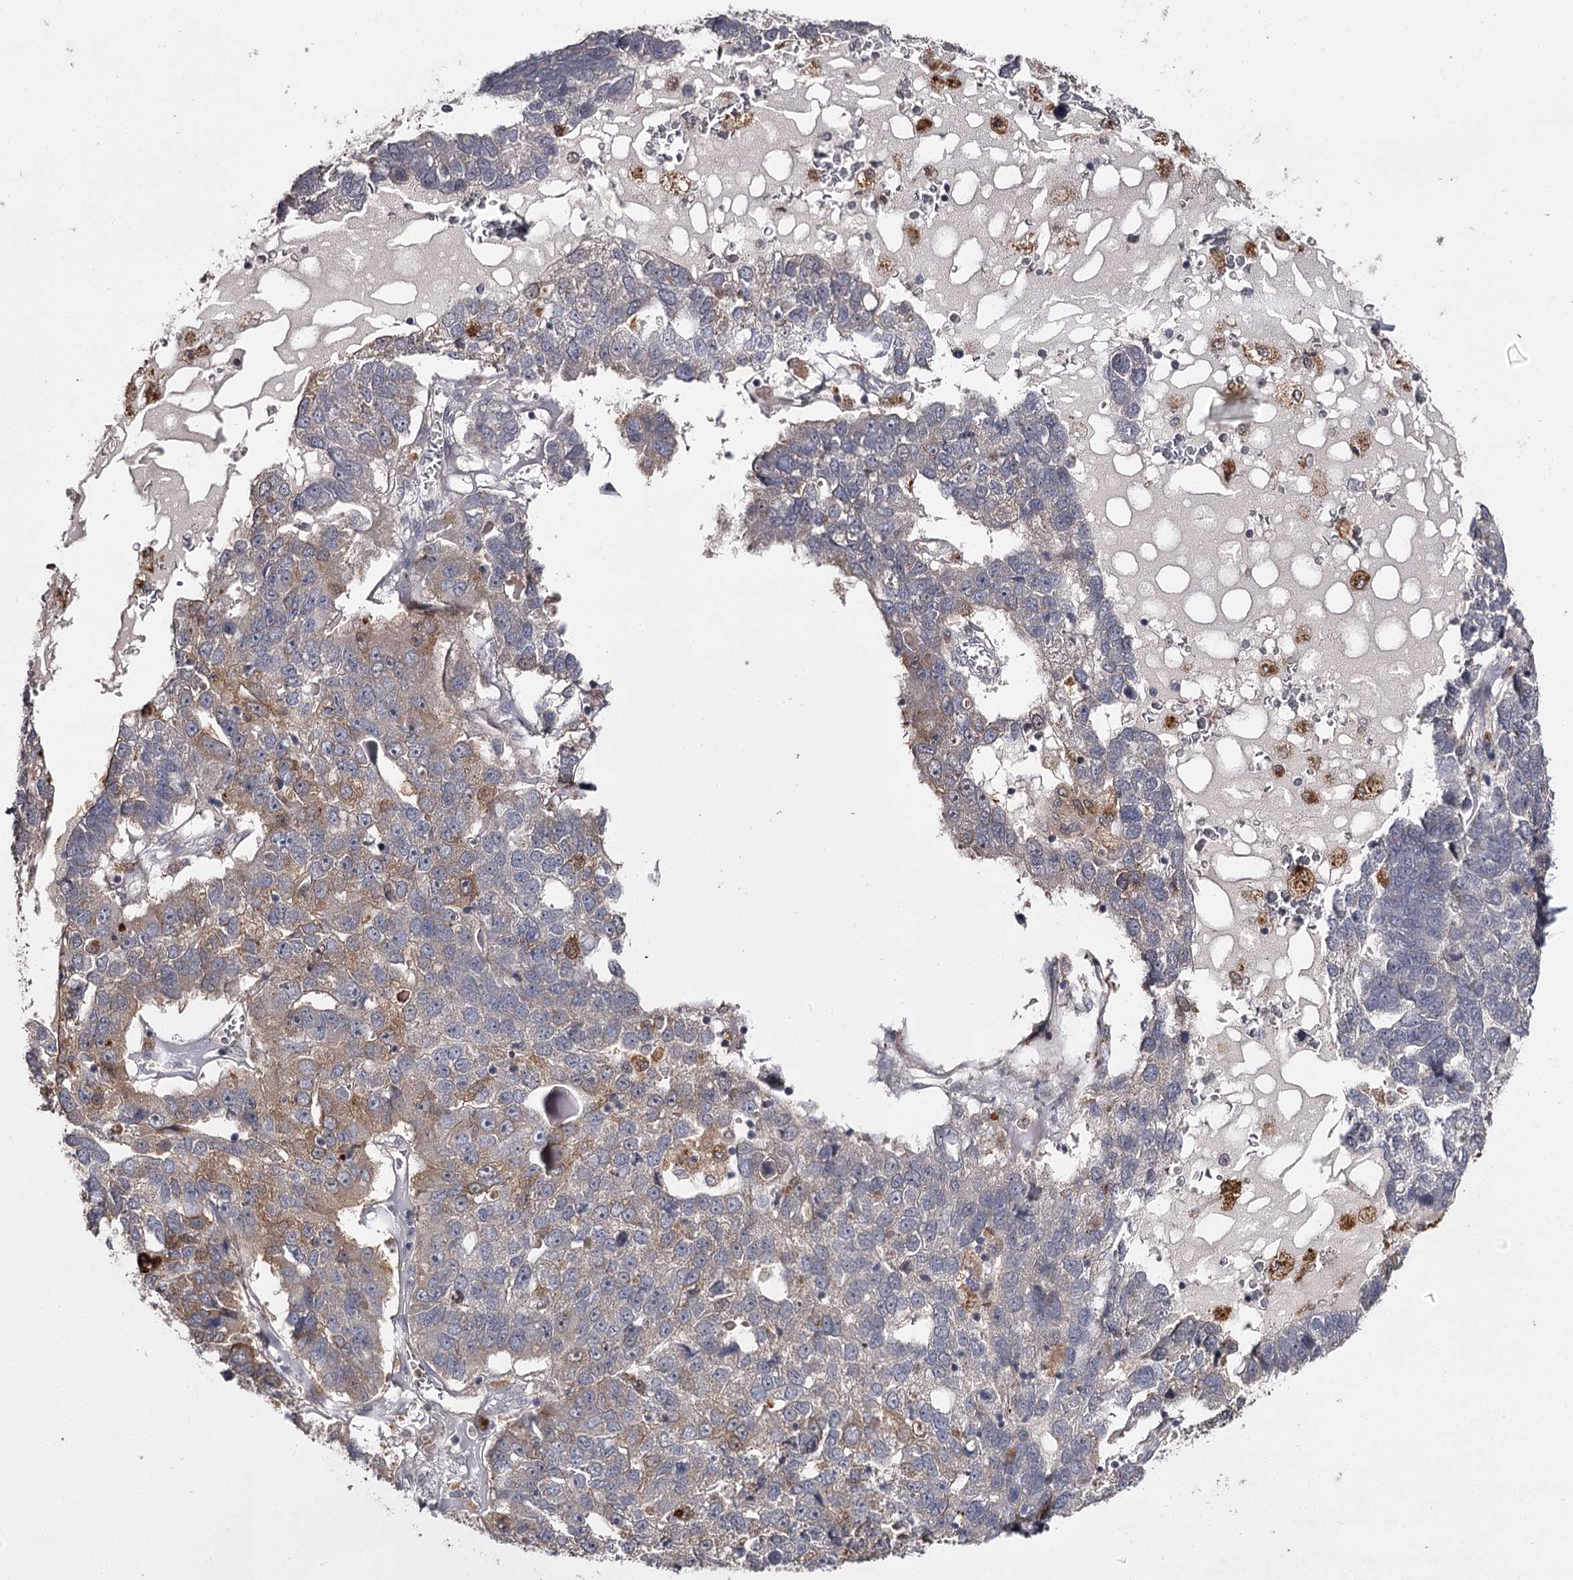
{"staining": {"intensity": "weak", "quantity": "<25%", "location": "cytoplasmic/membranous"}, "tissue": "pancreatic cancer", "cell_type": "Tumor cells", "image_type": "cancer", "snomed": [{"axis": "morphology", "description": "Adenocarcinoma, NOS"}, {"axis": "topography", "description": "Pancreas"}], "caption": "Immunohistochemistry histopathology image of human adenocarcinoma (pancreatic) stained for a protein (brown), which shows no expression in tumor cells.", "gene": "SLC32A1", "patient": {"sex": "female", "age": 61}}